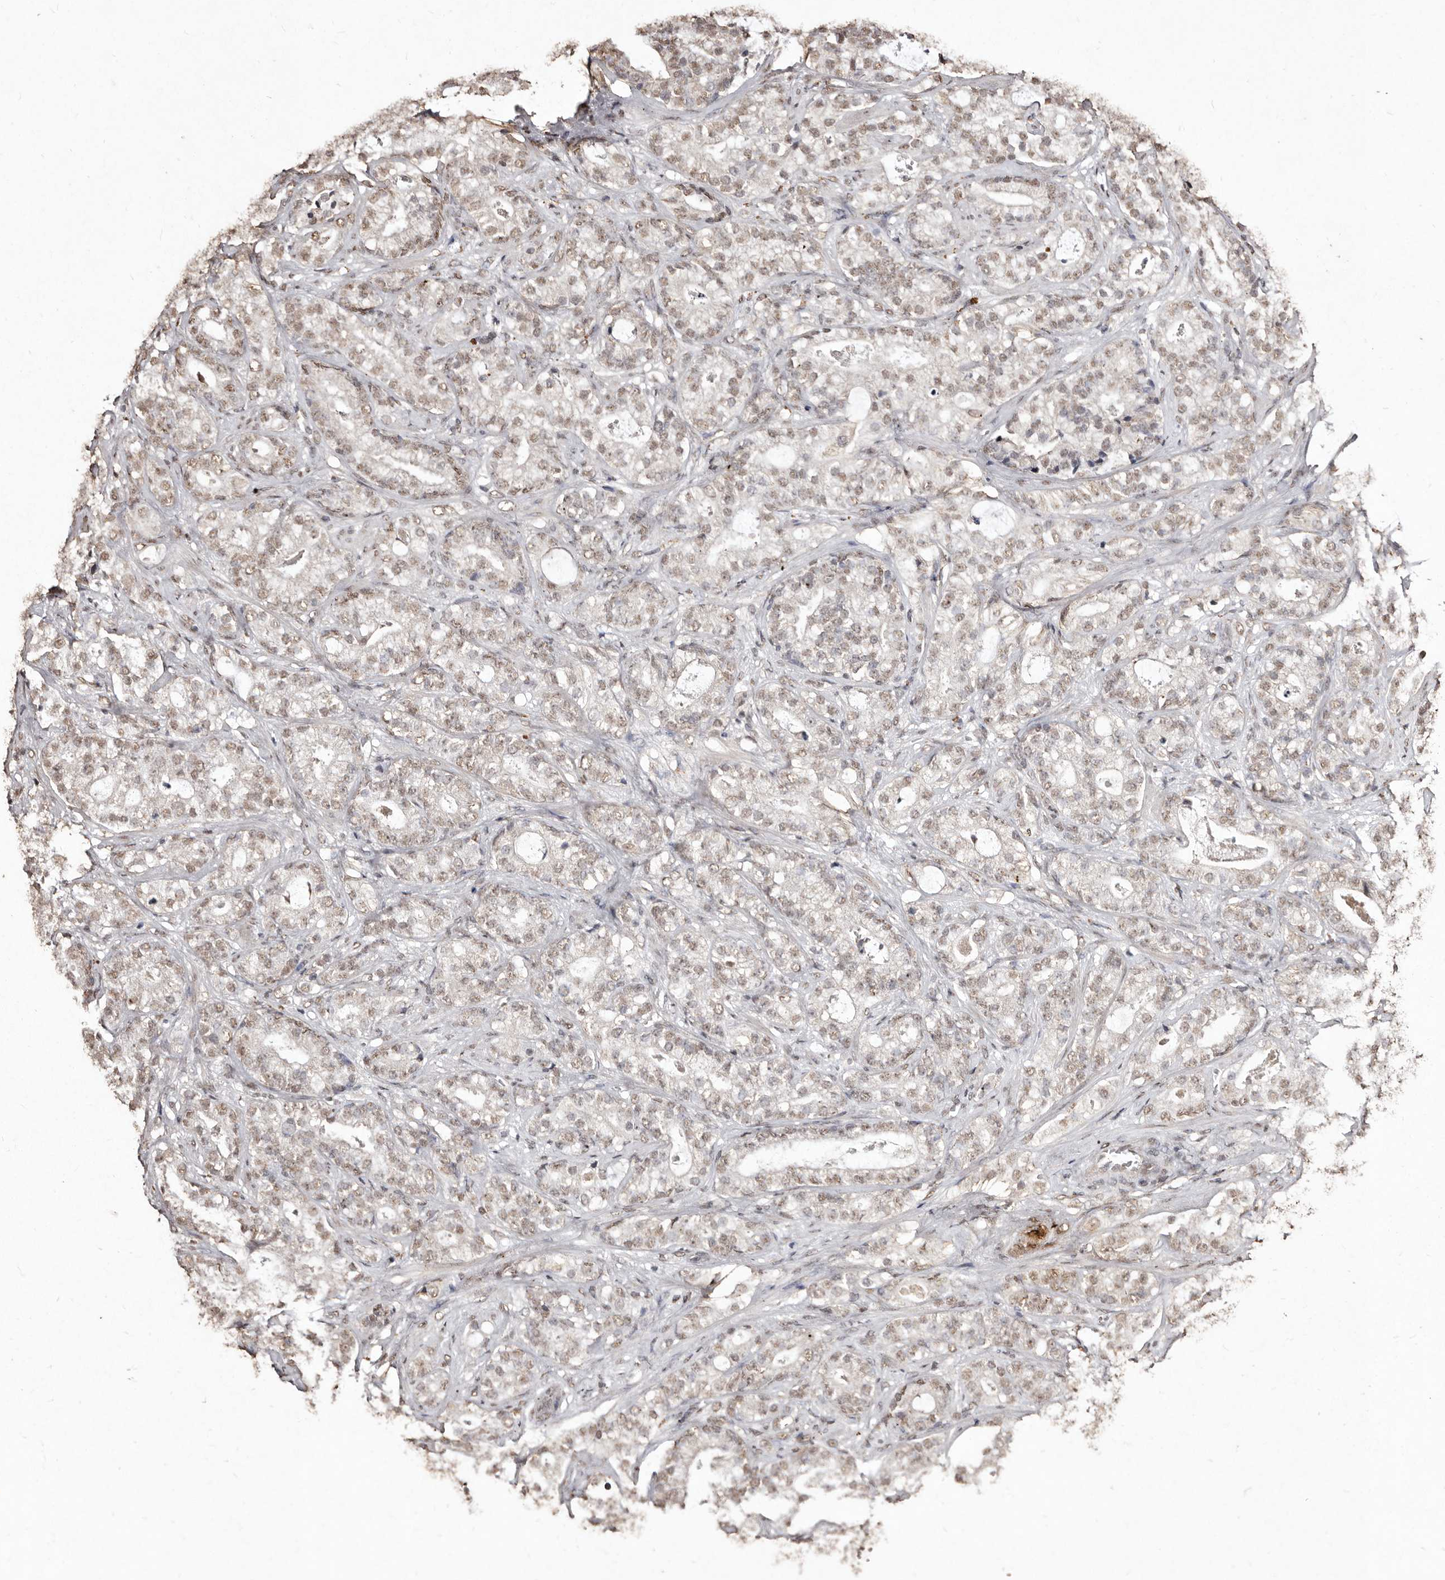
{"staining": {"intensity": "weak", "quantity": "25%-75%", "location": "nuclear"}, "tissue": "prostate cancer", "cell_type": "Tumor cells", "image_type": "cancer", "snomed": [{"axis": "morphology", "description": "Adenocarcinoma, High grade"}, {"axis": "topography", "description": "Prostate and seminal vesicle, NOS"}], "caption": "The photomicrograph exhibits immunohistochemical staining of prostate adenocarcinoma (high-grade). There is weak nuclear expression is seen in approximately 25%-75% of tumor cells.", "gene": "ERBB4", "patient": {"sex": "male", "age": 67}}